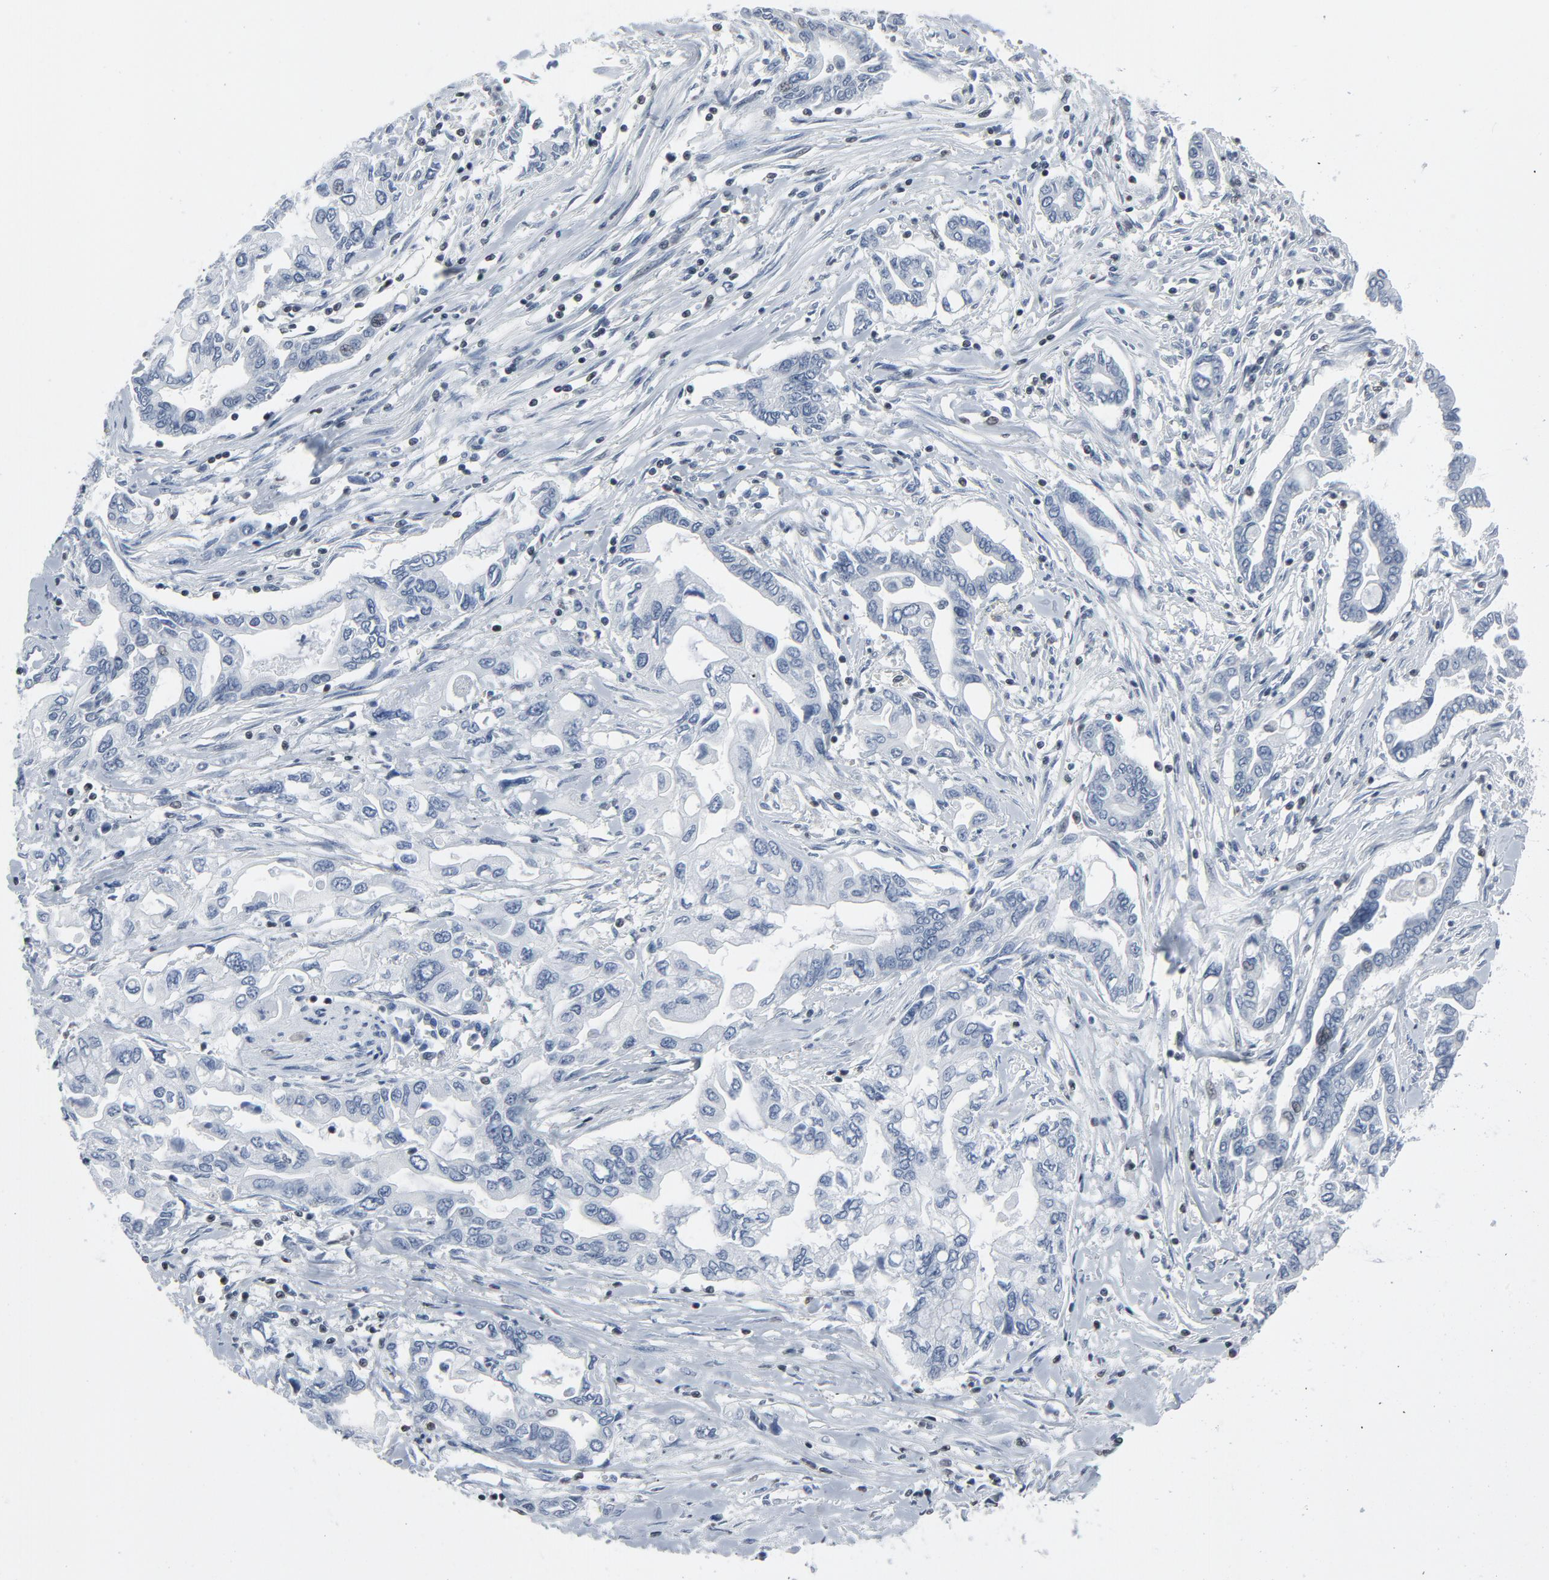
{"staining": {"intensity": "negative", "quantity": "none", "location": "none"}, "tissue": "pancreatic cancer", "cell_type": "Tumor cells", "image_type": "cancer", "snomed": [{"axis": "morphology", "description": "Adenocarcinoma, NOS"}, {"axis": "topography", "description": "Pancreas"}], "caption": "DAB (3,3'-diaminobenzidine) immunohistochemical staining of human adenocarcinoma (pancreatic) demonstrates no significant staining in tumor cells.", "gene": "STAT5A", "patient": {"sex": "female", "age": 57}}